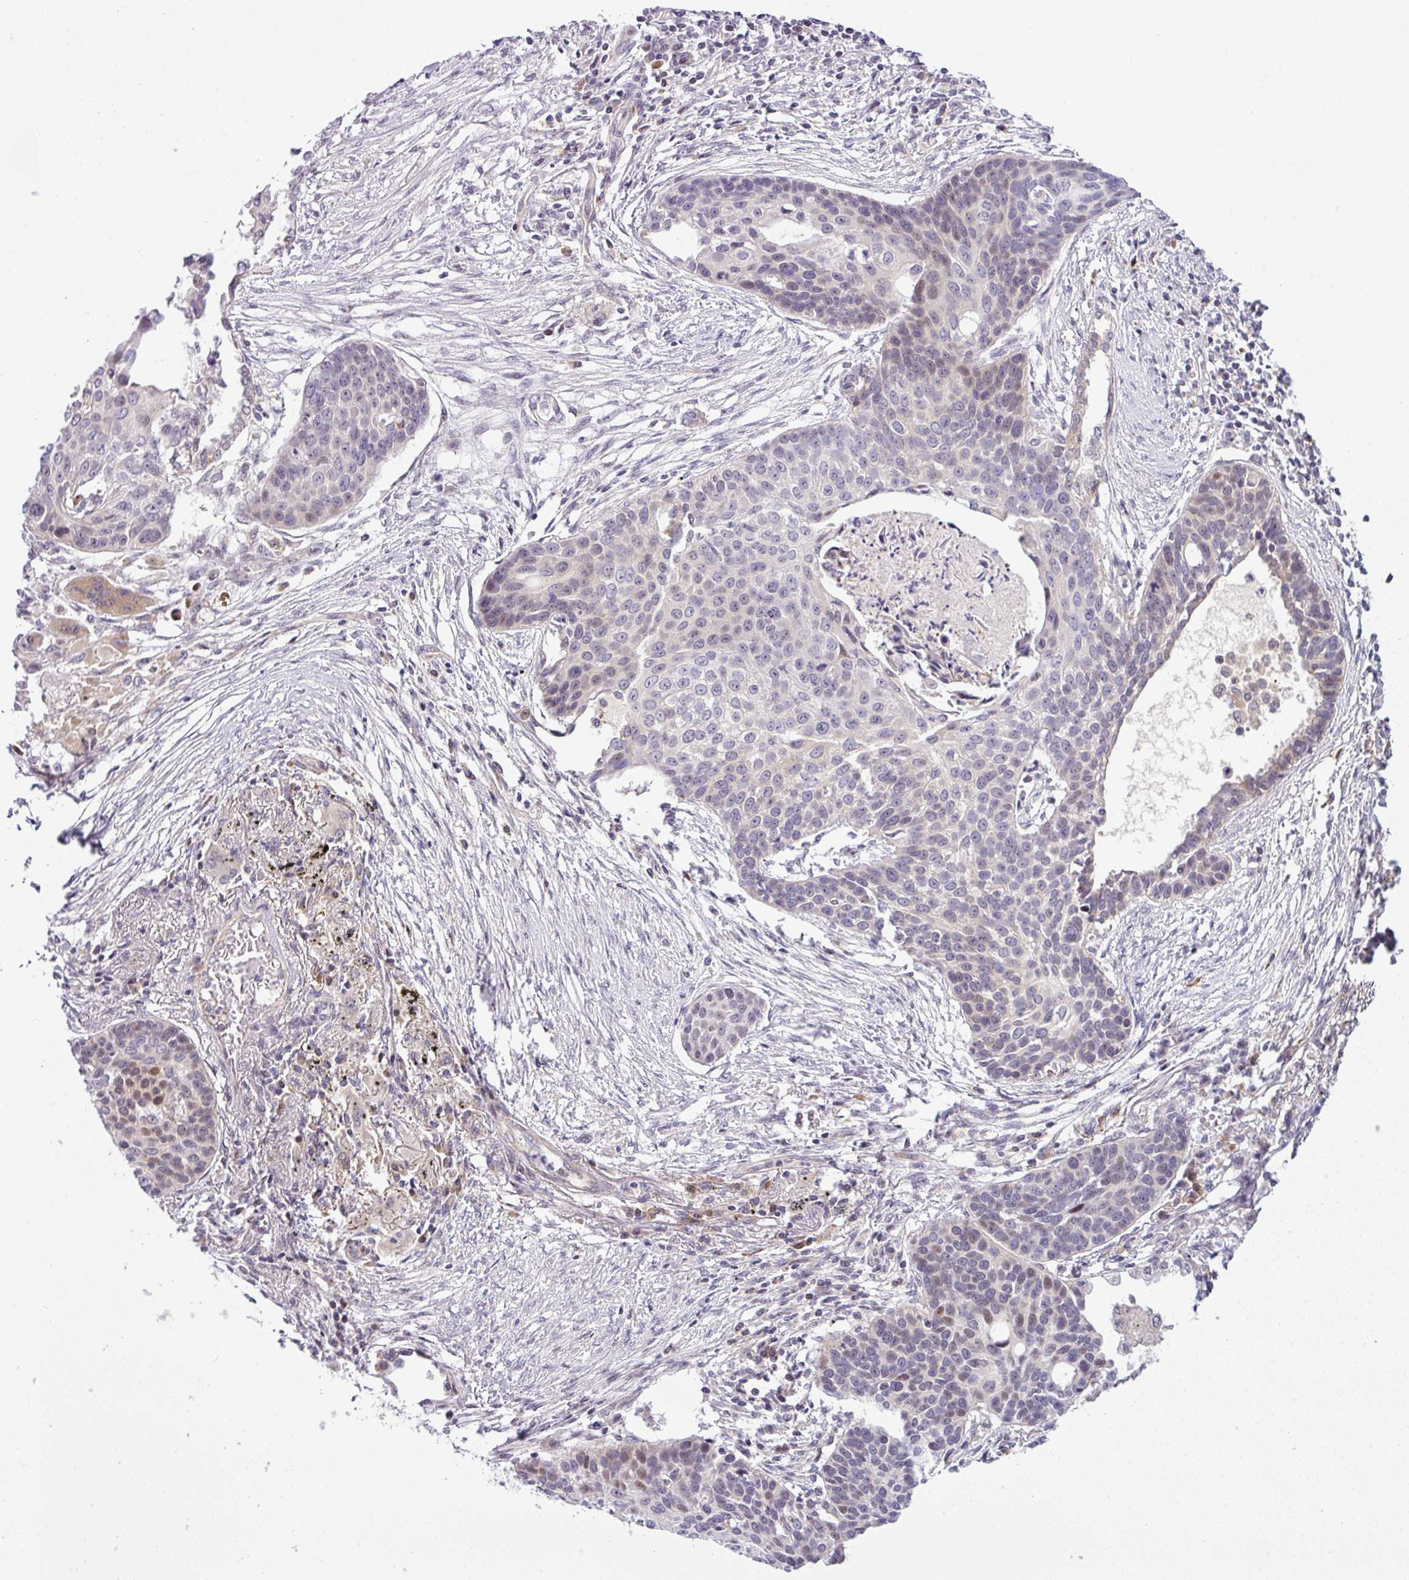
{"staining": {"intensity": "weak", "quantity": "<25%", "location": "nuclear"}, "tissue": "lung cancer", "cell_type": "Tumor cells", "image_type": "cancer", "snomed": [{"axis": "morphology", "description": "Squamous cell carcinoma, NOS"}, {"axis": "topography", "description": "Lung"}], "caption": "This is an immunohistochemistry (IHC) photomicrograph of human lung cancer. There is no positivity in tumor cells.", "gene": "NDUFB2", "patient": {"sex": "male", "age": 71}}